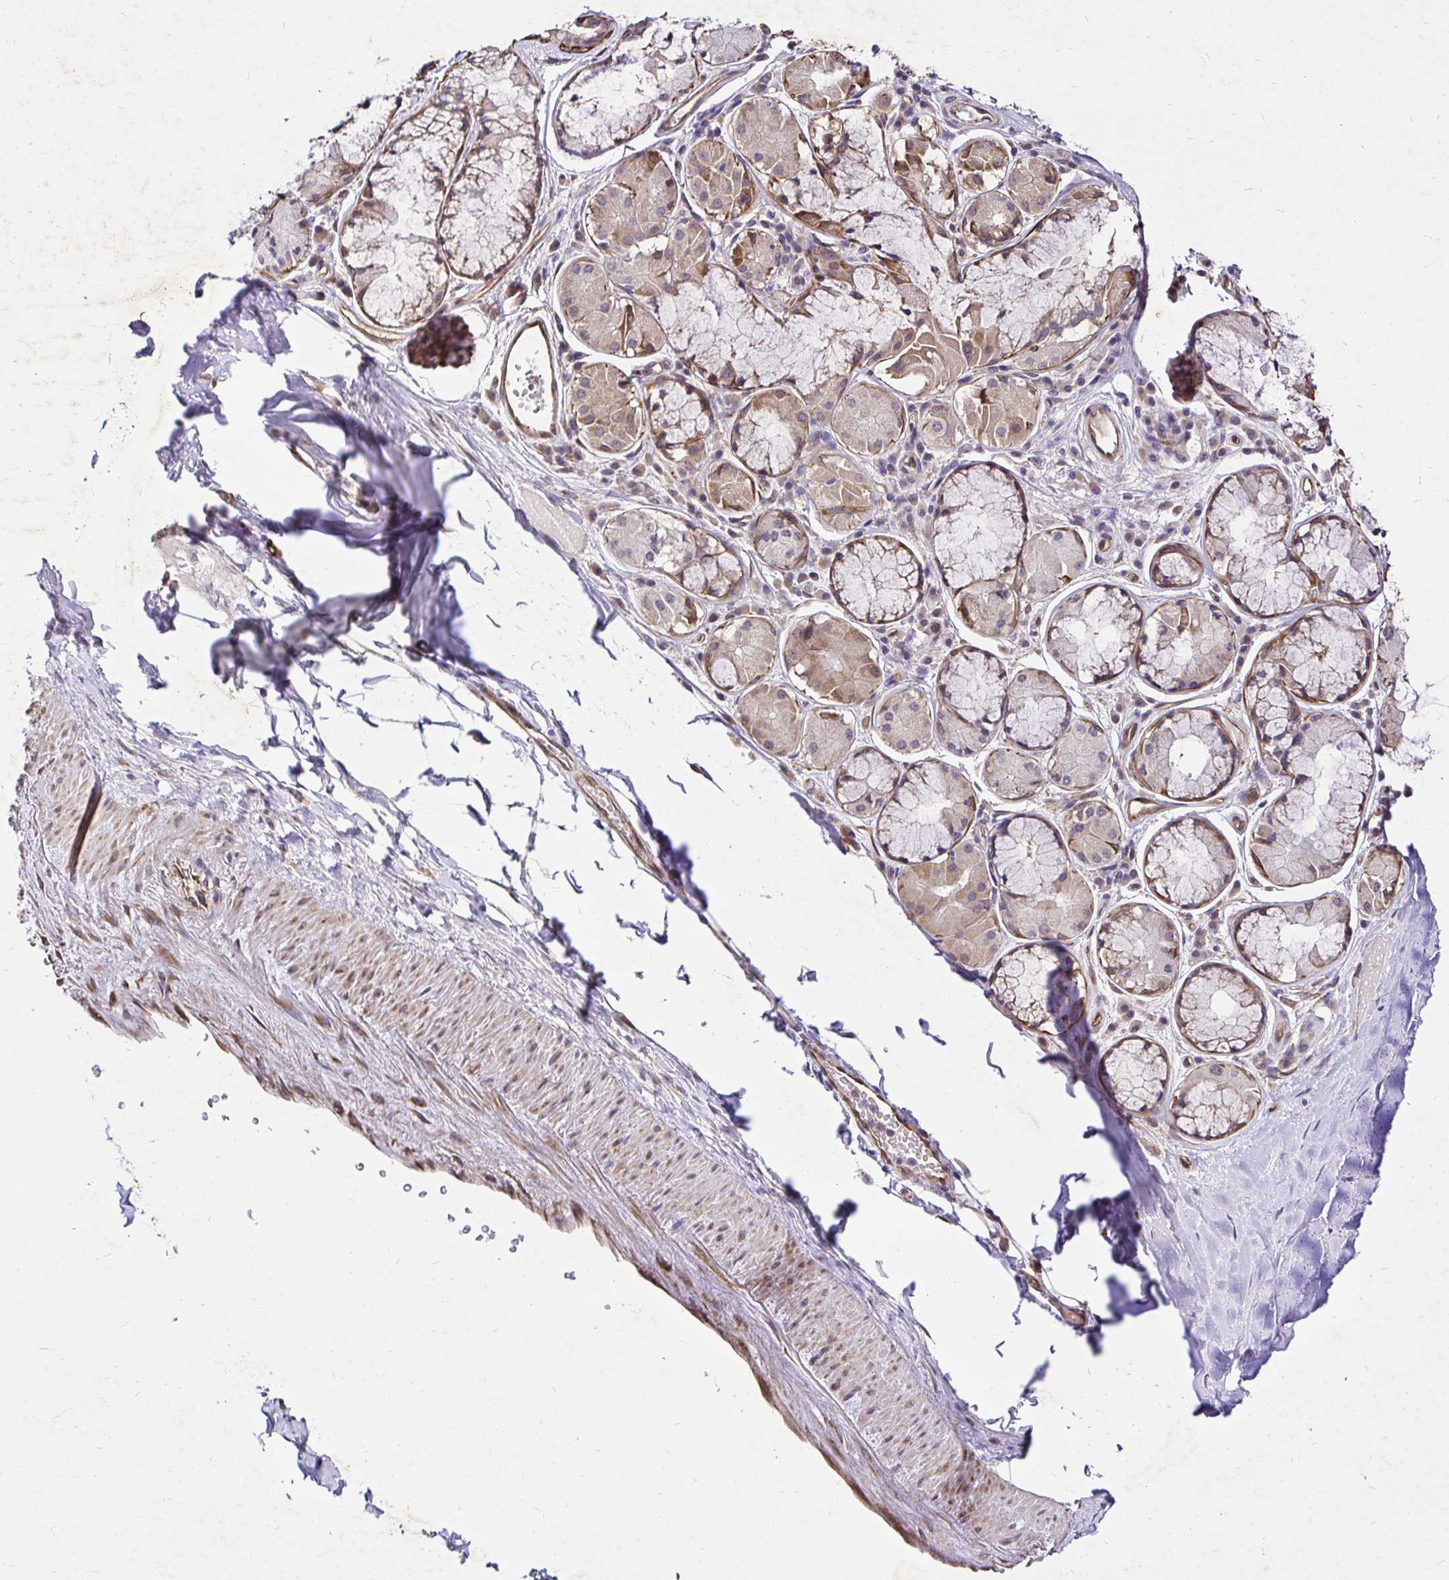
{"staining": {"intensity": "negative", "quantity": "none", "location": "none"}, "tissue": "adipose tissue", "cell_type": "Adipocytes", "image_type": "normal", "snomed": [{"axis": "morphology", "description": "Normal tissue, NOS"}, {"axis": "topography", "description": "Cartilage tissue"}, {"axis": "topography", "description": "Bronchus"}], "caption": "An image of adipose tissue stained for a protein exhibits no brown staining in adipocytes. (Stains: DAB IHC with hematoxylin counter stain, Microscopy: brightfield microscopy at high magnification).", "gene": "CCDC122", "patient": {"sex": "male", "age": 64}}